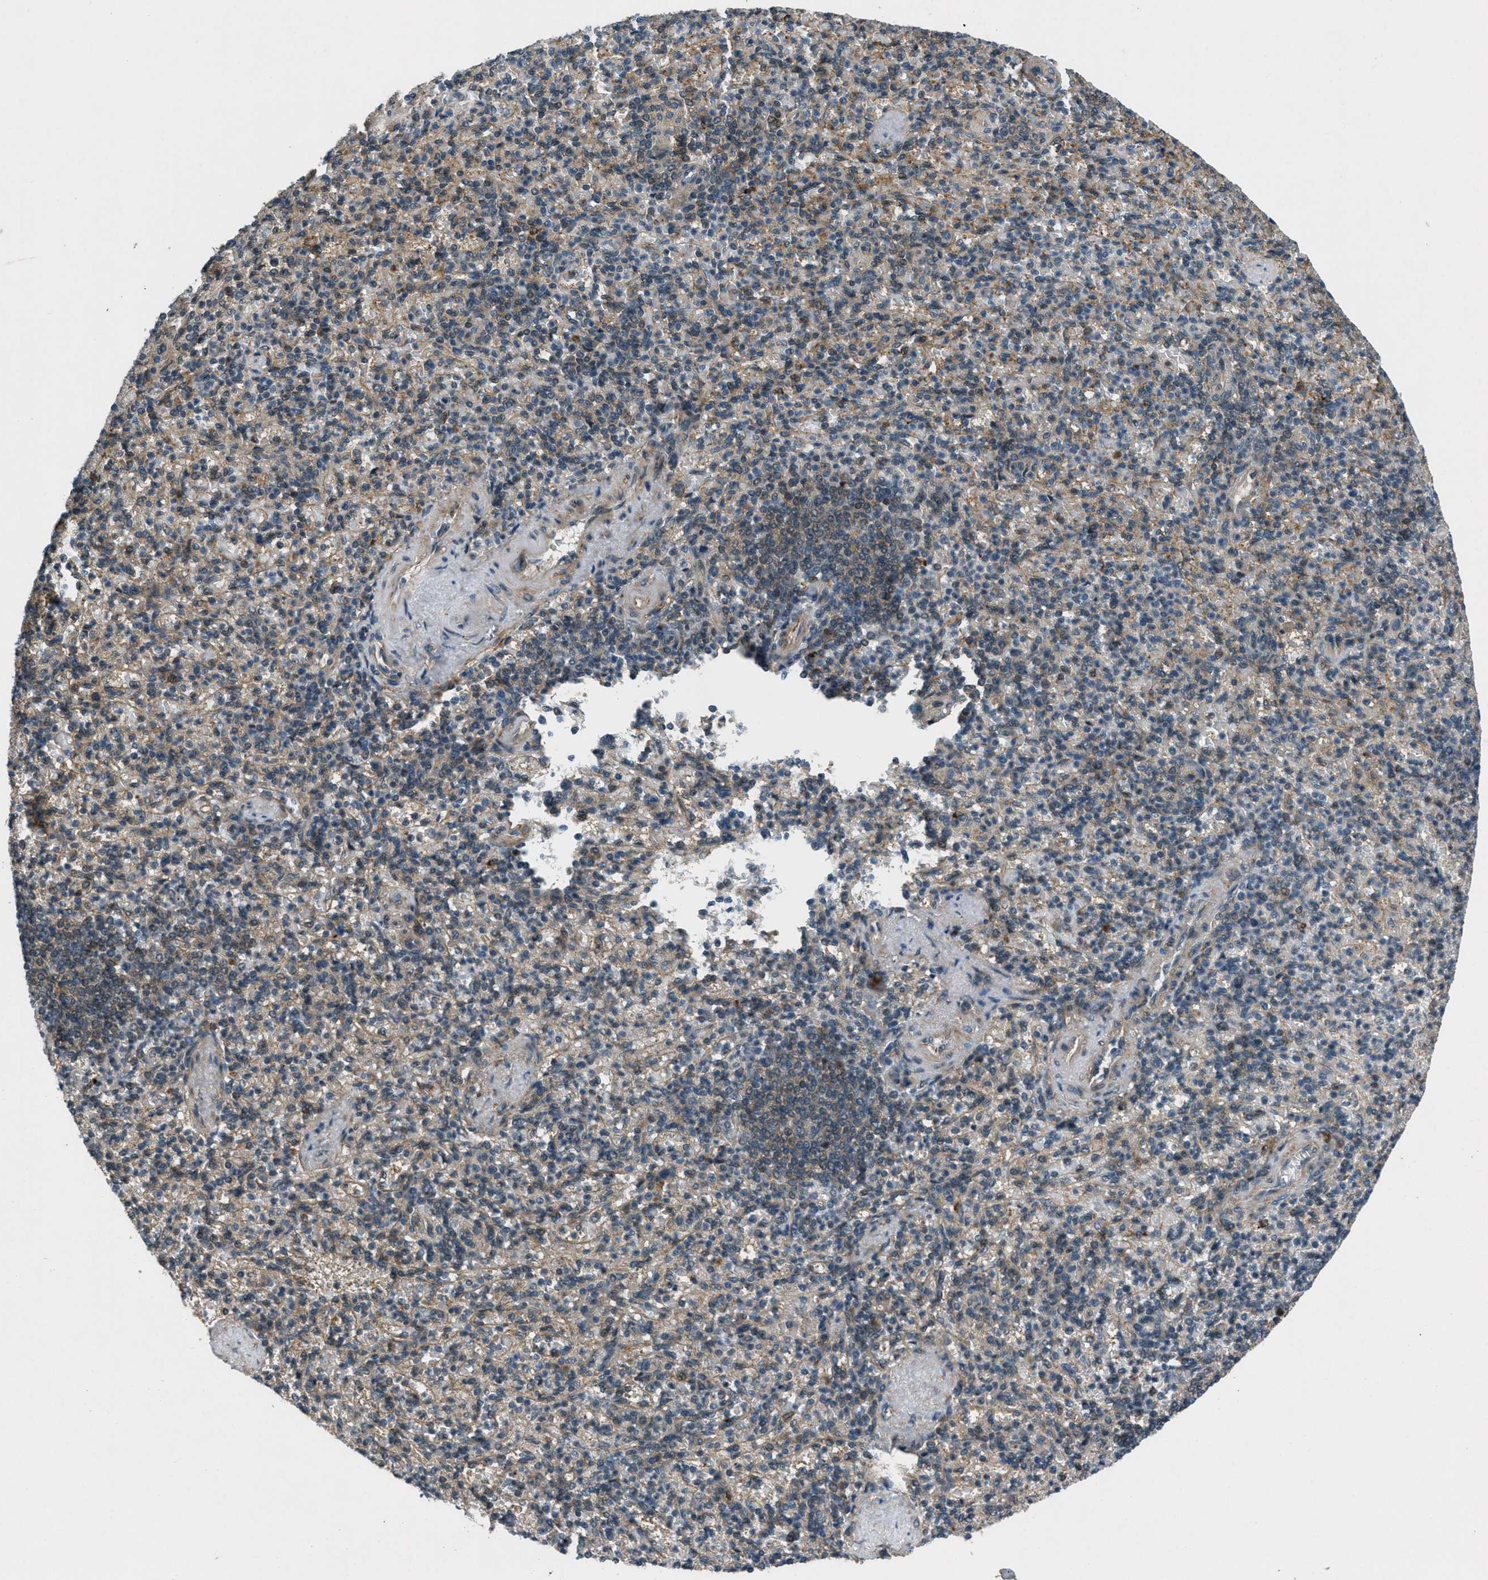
{"staining": {"intensity": "moderate", "quantity": "25%-75%", "location": "cytoplasmic/membranous"}, "tissue": "spleen", "cell_type": "Cells in red pulp", "image_type": "normal", "snomed": [{"axis": "morphology", "description": "Normal tissue, NOS"}, {"axis": "topography", "description": "Spleen"}], "caption": "DAB immunohistochemical staining of normal spleen exhibits moderate cytoplasmic/membranous protein staining in about 25%-75% of cells in red pulp. The protein of interest is shown in brown color, while the nuclei are stained blue.", "gene": "EPSTI1", "patient": {"sex": "female", "age": 74}}